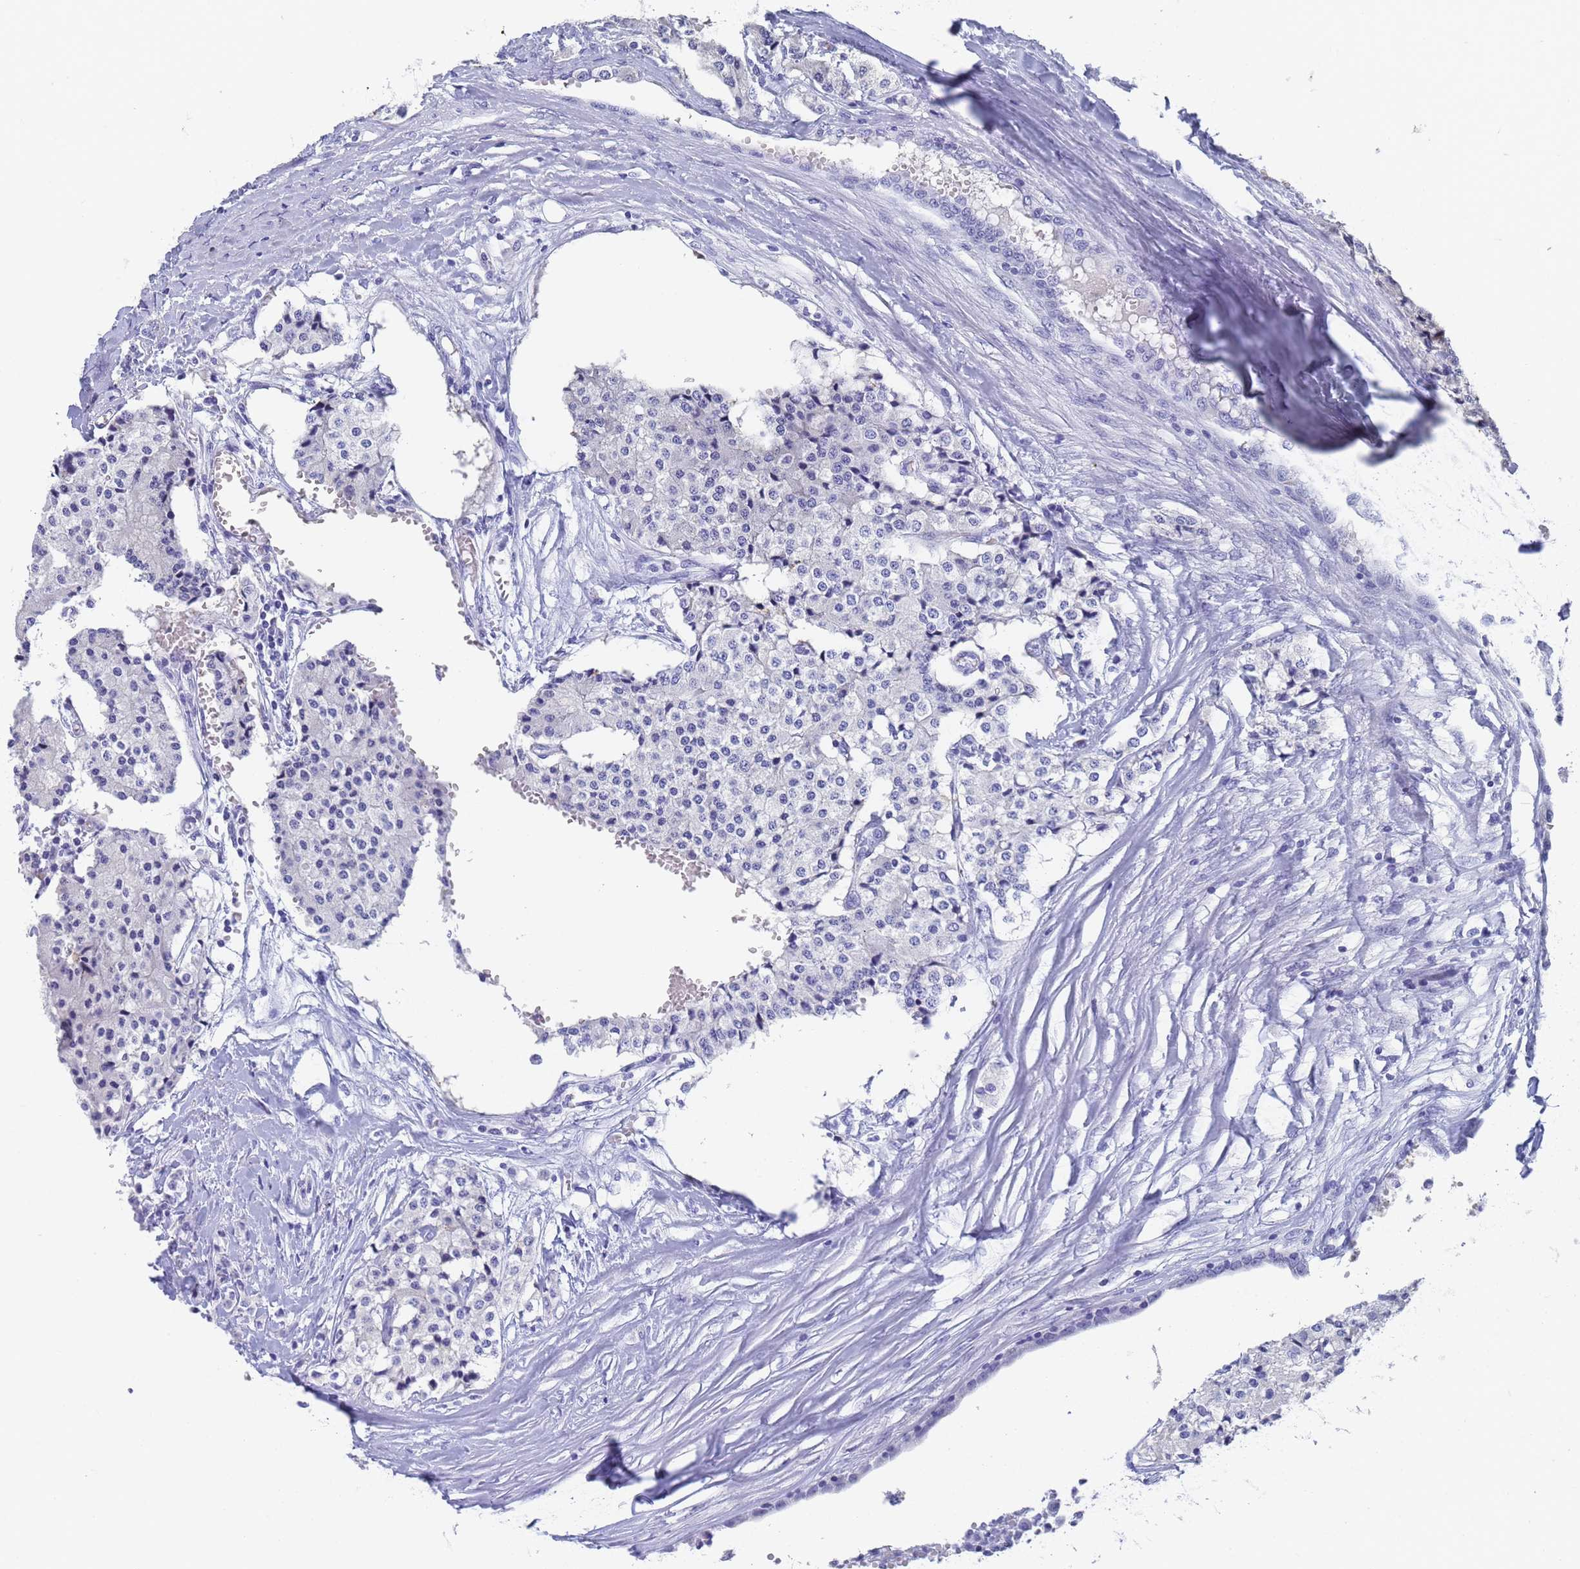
{"staining": {"intensity": "negative", "quantity": "none", "location": "none"}, "tissue": "carcinoid", "cell_type": "Tumor cells", "image_type": "cancer", "snomed": [{"axis": "morphology", "description": "Carcinoid, malignant, NOS"}, {"axis": "topography", "description": "Colon"}], "caption": "Immunohistochemistry micrograph of neoplastic tissue: human carcinoid stained with DAB (3,3'-diaminobenzidine) shows no significant protein positivity in tumor cells. The staining is performed using DAB (3,3'-diaminobenzidine) brown chromogen with nuclei counter-stained in using hematoxylin.", "gene": "STATH", "patient": {"sex": "female", "age": 52}}